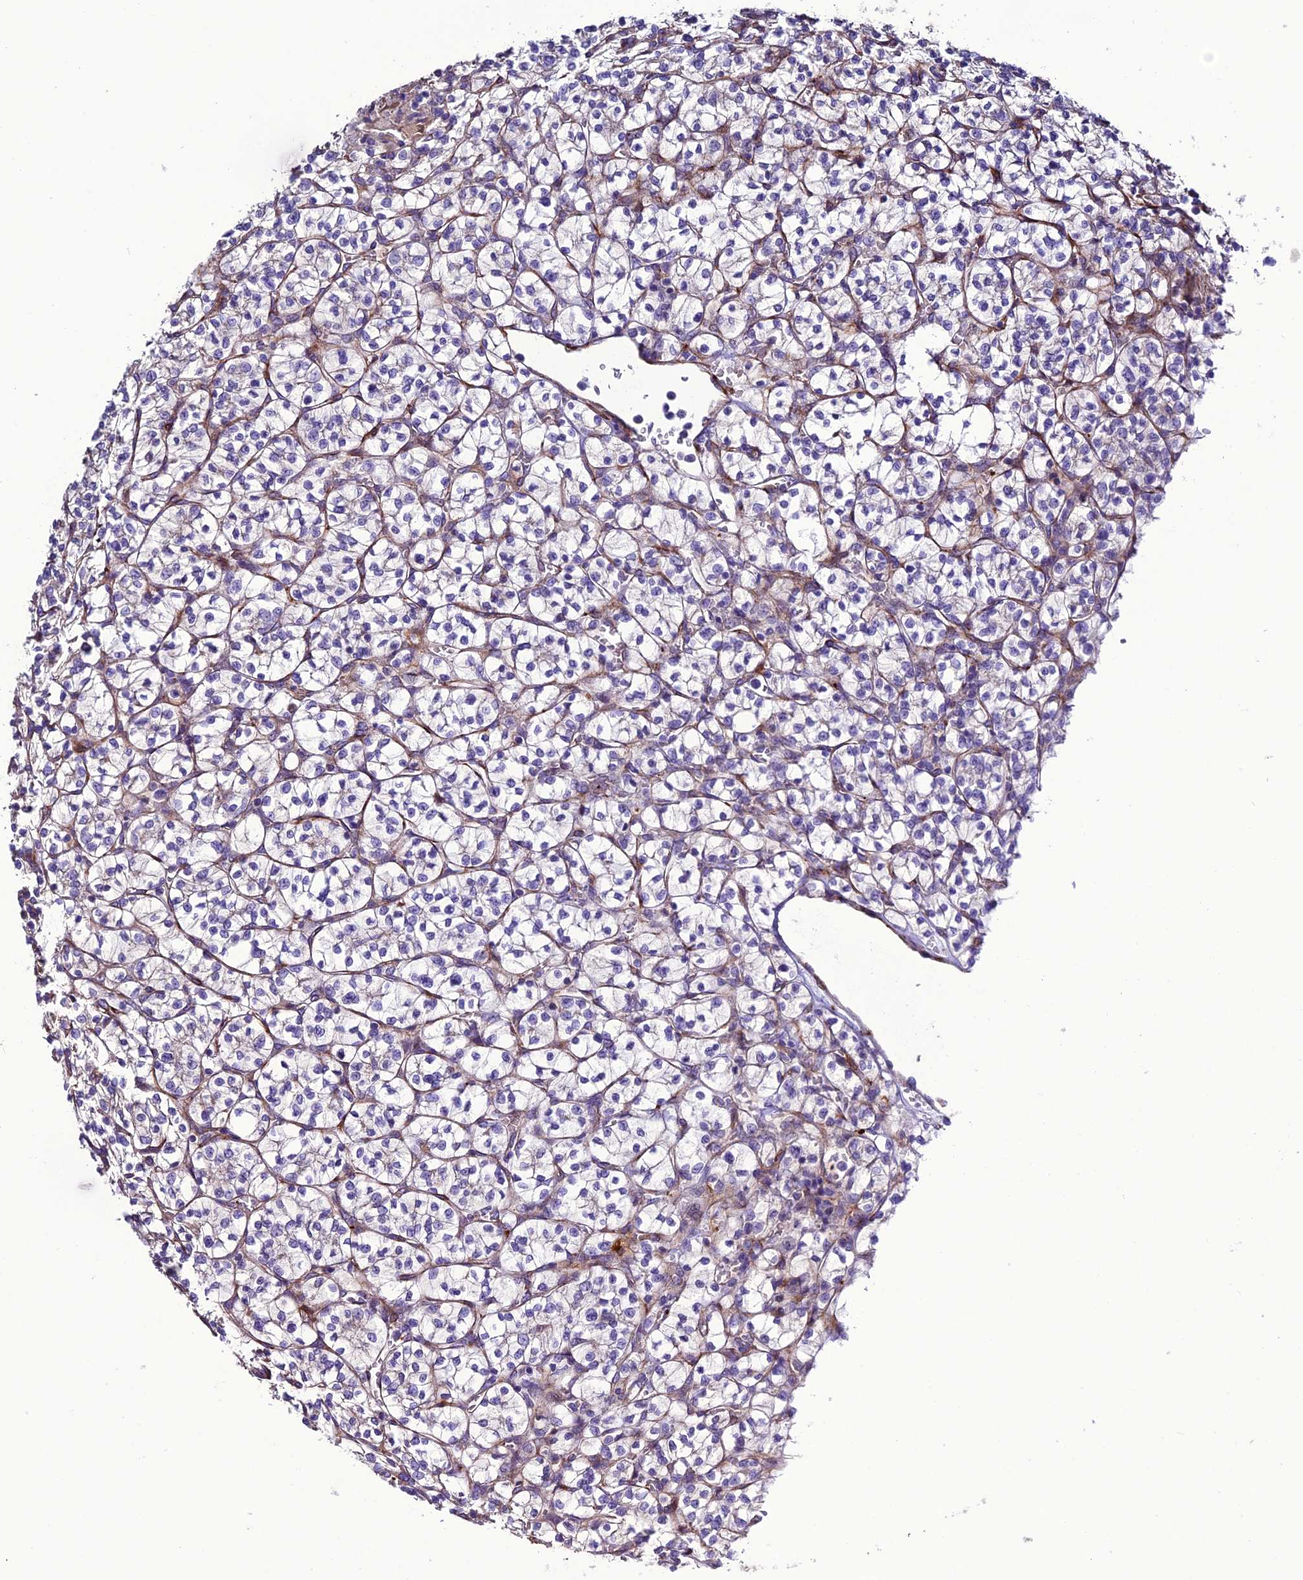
{"staining": {"intensity": "negative", "quantity": "none", "location": "none"}, "tissue": "renal cancer", "cell_type": "Tumor cells", "image_type": "cancer", "snomed": [{"axis": "morphology", "description": "Adenocarcinoma, NOS"}, {"axis": "topography", "description": "Kidney"}], "caption": "DAB immunohistochemical staining of human renal cancer displays no significant expression in tumor cells. (Brightfield microscopy of DAB (3,3'-diaminobenzidine) immunohistochemistry (IHC) at high magnification).", "gene": "REX1BD", "patient": {"sex": "female", "age": 64}}